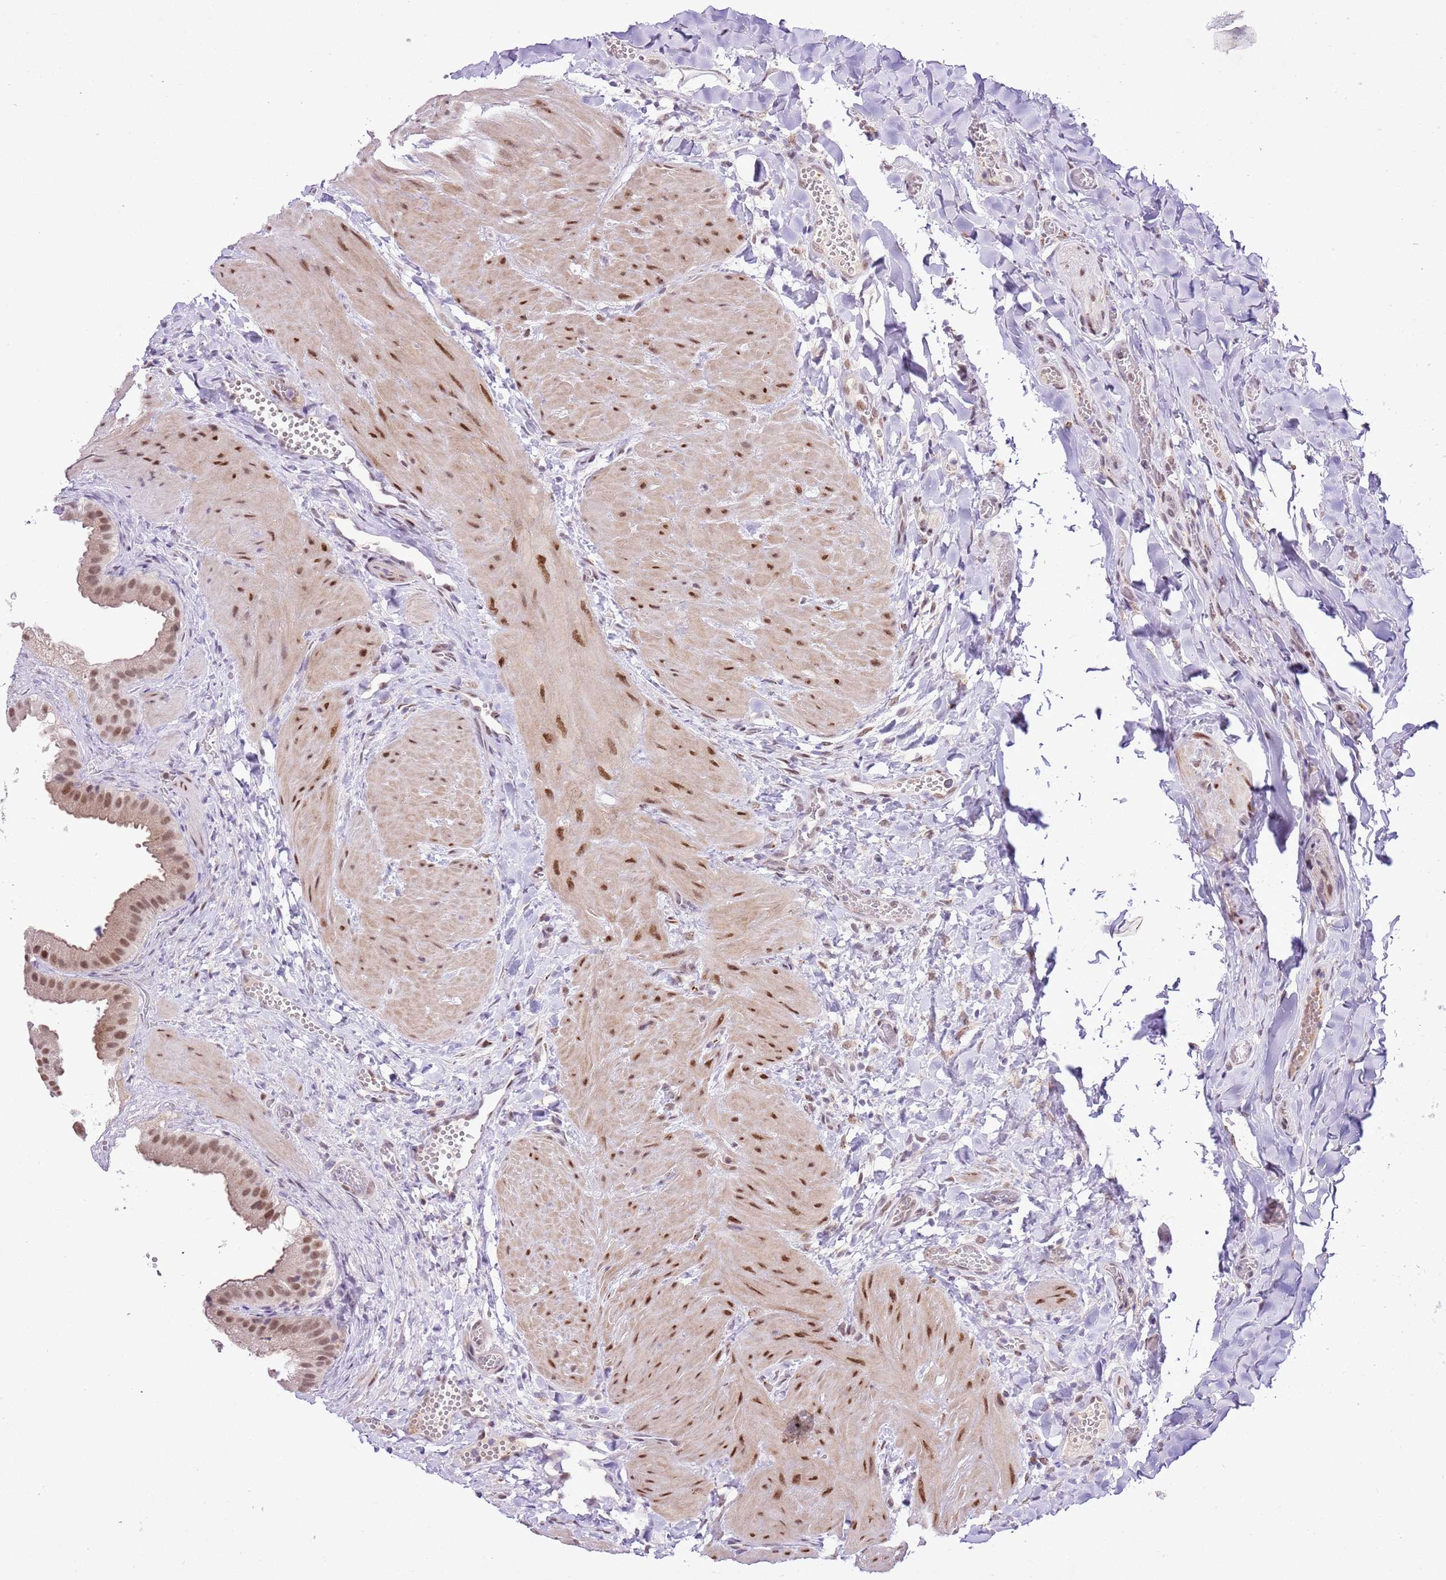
{"staining": {"intensity": "moderate", "quantity": ">75%", "location": "nuclear"}, "tissue": "gallbladder", "cell_type": "Glandular cells", "image_type": "normal", "snomed": [{"axis": "morphology", "description": "Normal tissue, NOS"}, {"axis": "topography", "description": "Gallbladder"}], "caption": "A high-resolution image shows immunohistochemistry (IHC) staining of normal gallbladder, which exhibits moderate nuclear expression in approximately >75% of glandular cells. (DAB (3,3'-diaminobenzidine) IHC, brown staining for protein, blue staining for nuclei).", "gene": "NACC2", "patient": {"sex": "male", "age": 55}}